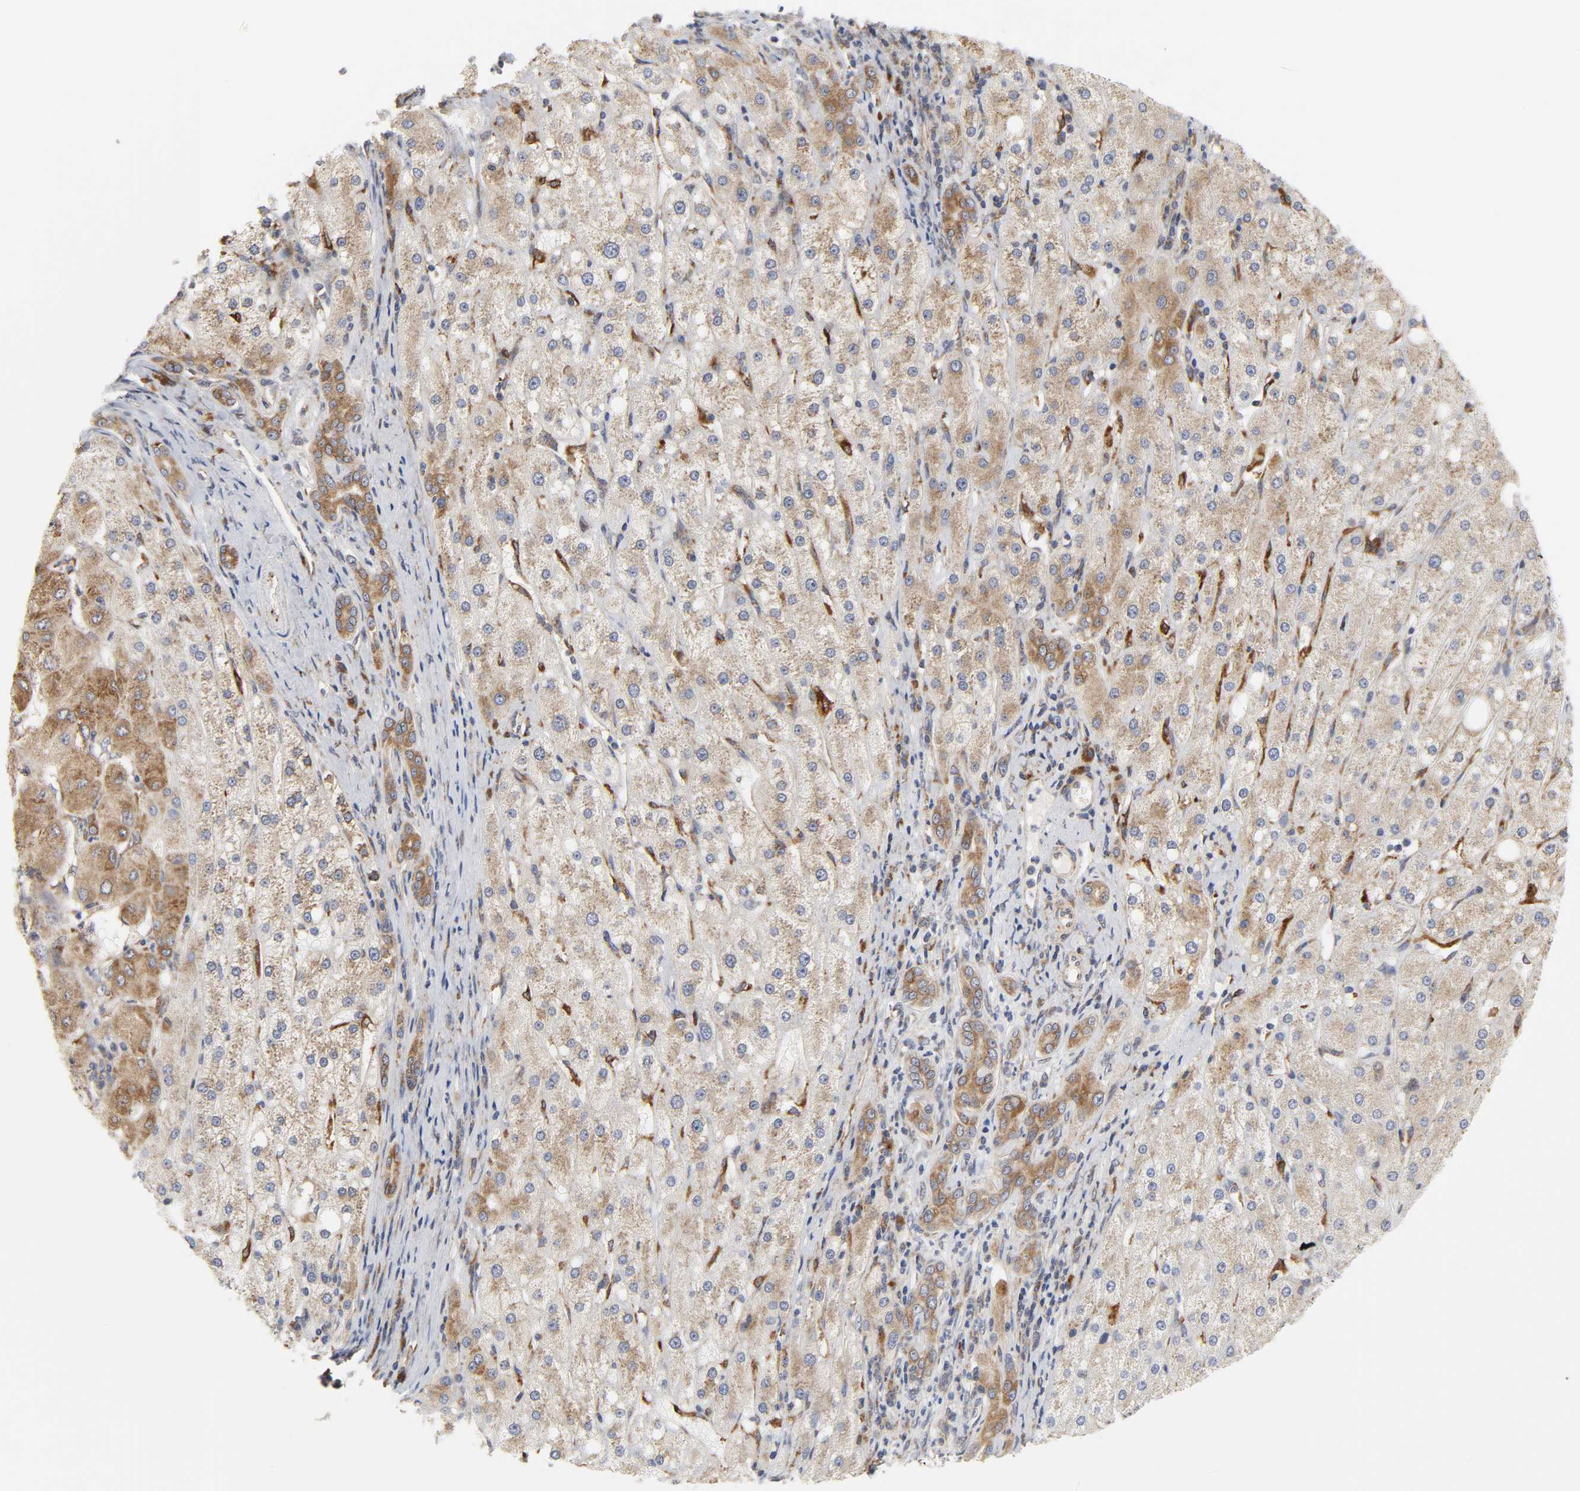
{"staining": {"intensity": "moderate", "quantity": ">75%", "location": "cytoplasmic/membranous"}, "tissue": "liver cancer", "cell_type": "Tumor cells", "image_type": "cancer", "snomed": [{"axis": "morphology", "description": "Carcinoma, Hepatocellular, NOS"}, {"axis": "topography", "description": "Liver"}], "caption": "Immunohistochemical staining of liver cancer (hepatocellular carcinoma) reveals medium levels of moderate cytoplasmic/membranous expression in about >75% of tumor cells.", "gene": "BAX", "patient": {"sex": "male", "age": 80}}